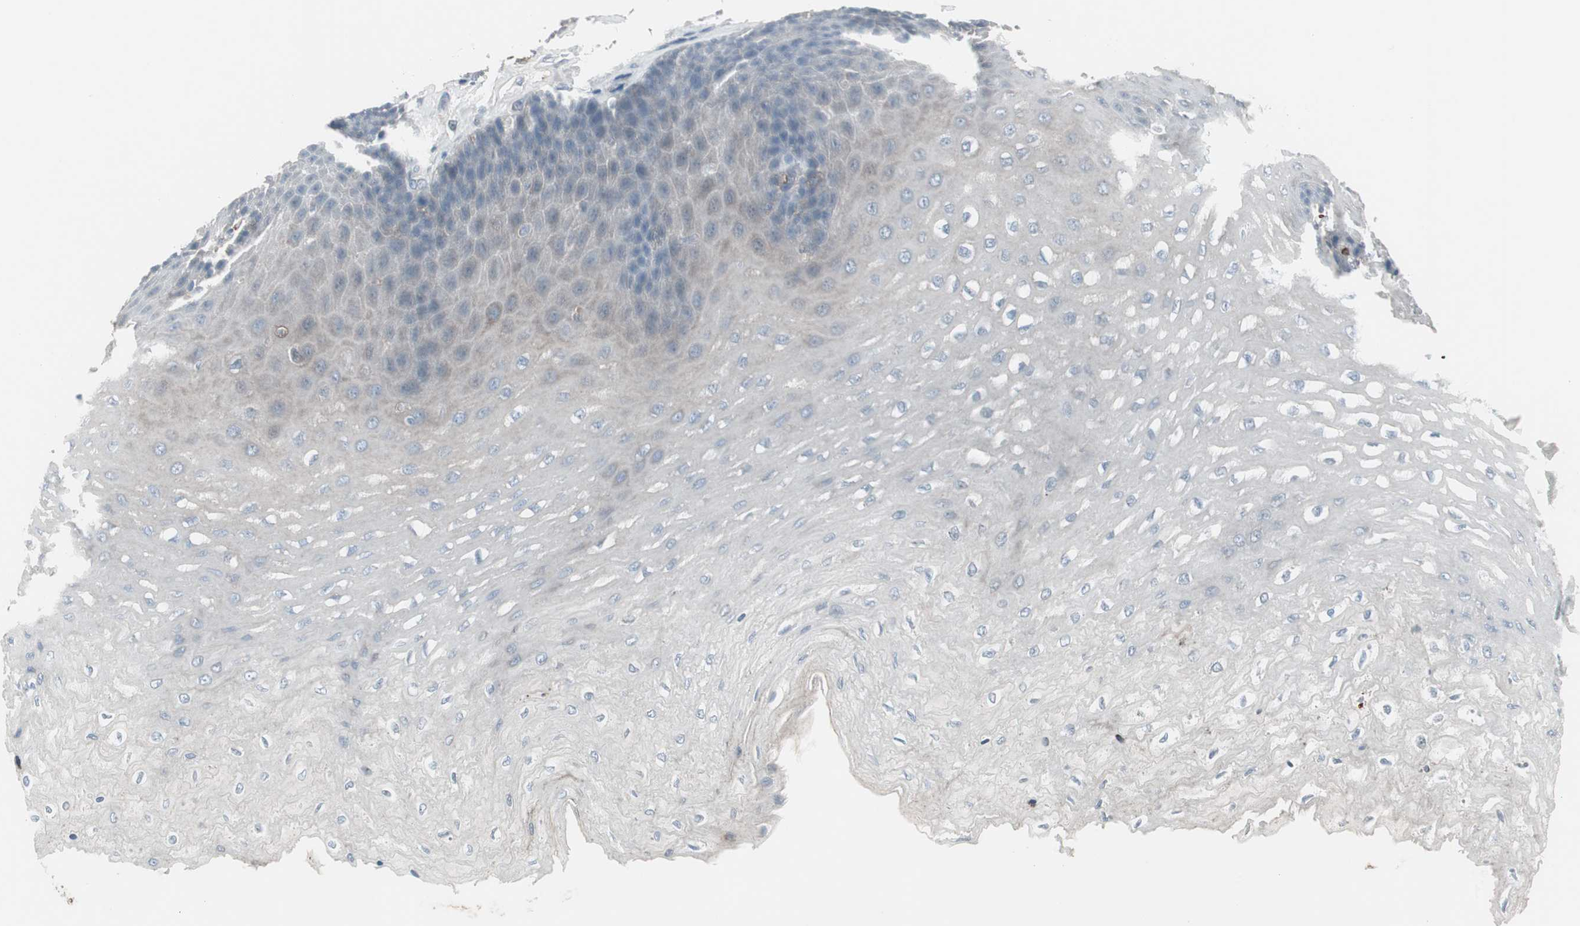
{"staining": {"intensity": "weak", "quantity": "<25%", "location": "cytoplasmic/membranous"}, "tissue": "esophagus", "cell_type": "Squamous epithelial cells", "image_type": "normal", "snomed": [{"axis": "morphology", "description": "Normal tissue, NOS"}, {"axis": "topography", "description": "Esophagus"}], "caption": "An image of esophagus stained for a protein shows no brown staining in squamous epithelial cells. (Immunohistochemistry (ihc), brightfield microscopy, high magnification).", "gene": "ZSCAN32", "patient": {"sex": "female", "age": 72}}